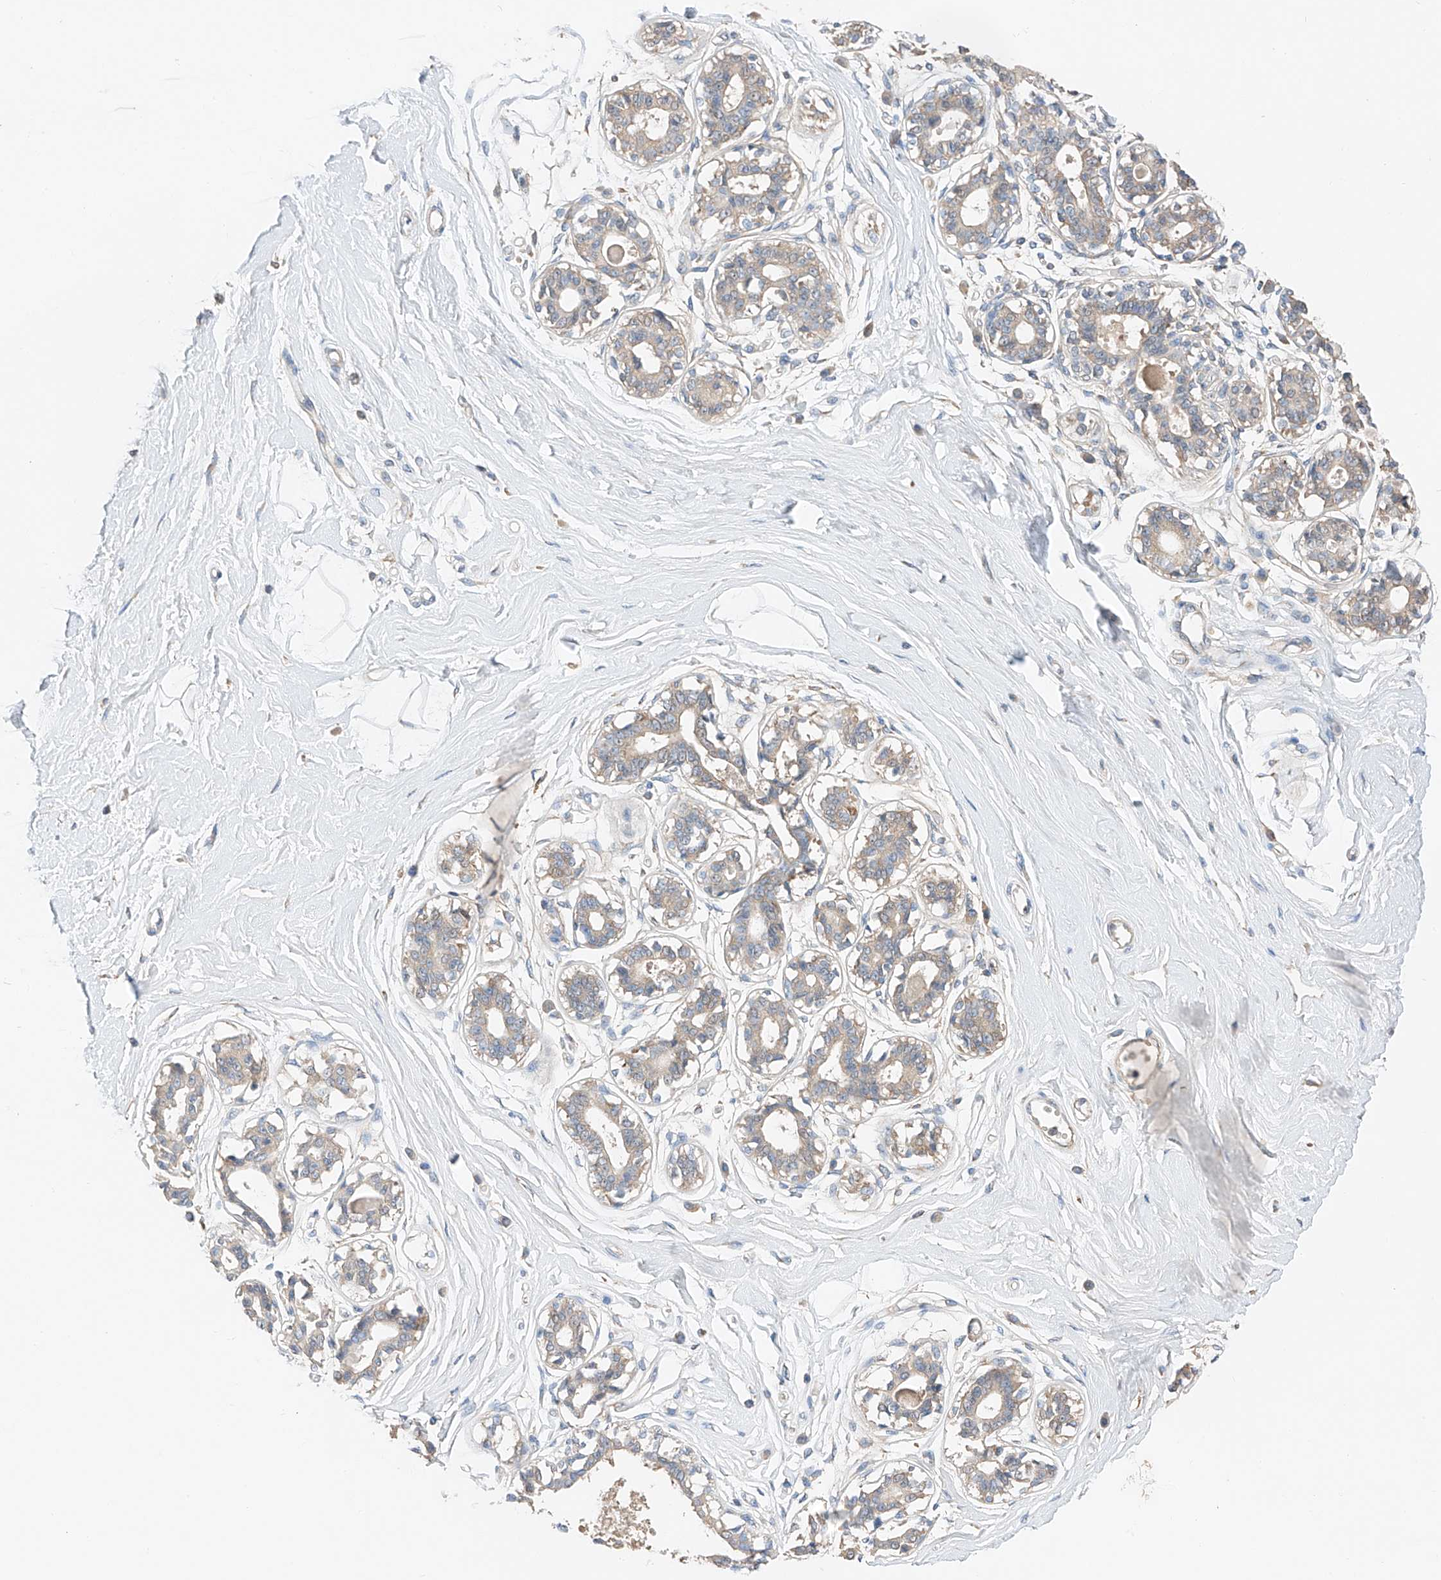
{"staining": {"intensity": "negative", "quantity": "none", "location": "none"}, "tissue": "breast", "cell_type": "Adipocytes", "image_type": "normal", "snomed": [{"axis": "morphology", "description": "Normal tissue, NOS"}, {"axis": "topography", "description": "Breast"}], "caption": "Immunohistochemistry histopathology image of unremarkable breast stained for a protein (brown), which shows no expression in adipocytes. (Immunohistochemistry (ihc), brightfield microscopy, high magnification).", "gene": "RUSC1", "patient": {"sex": "female", "age": 45}}